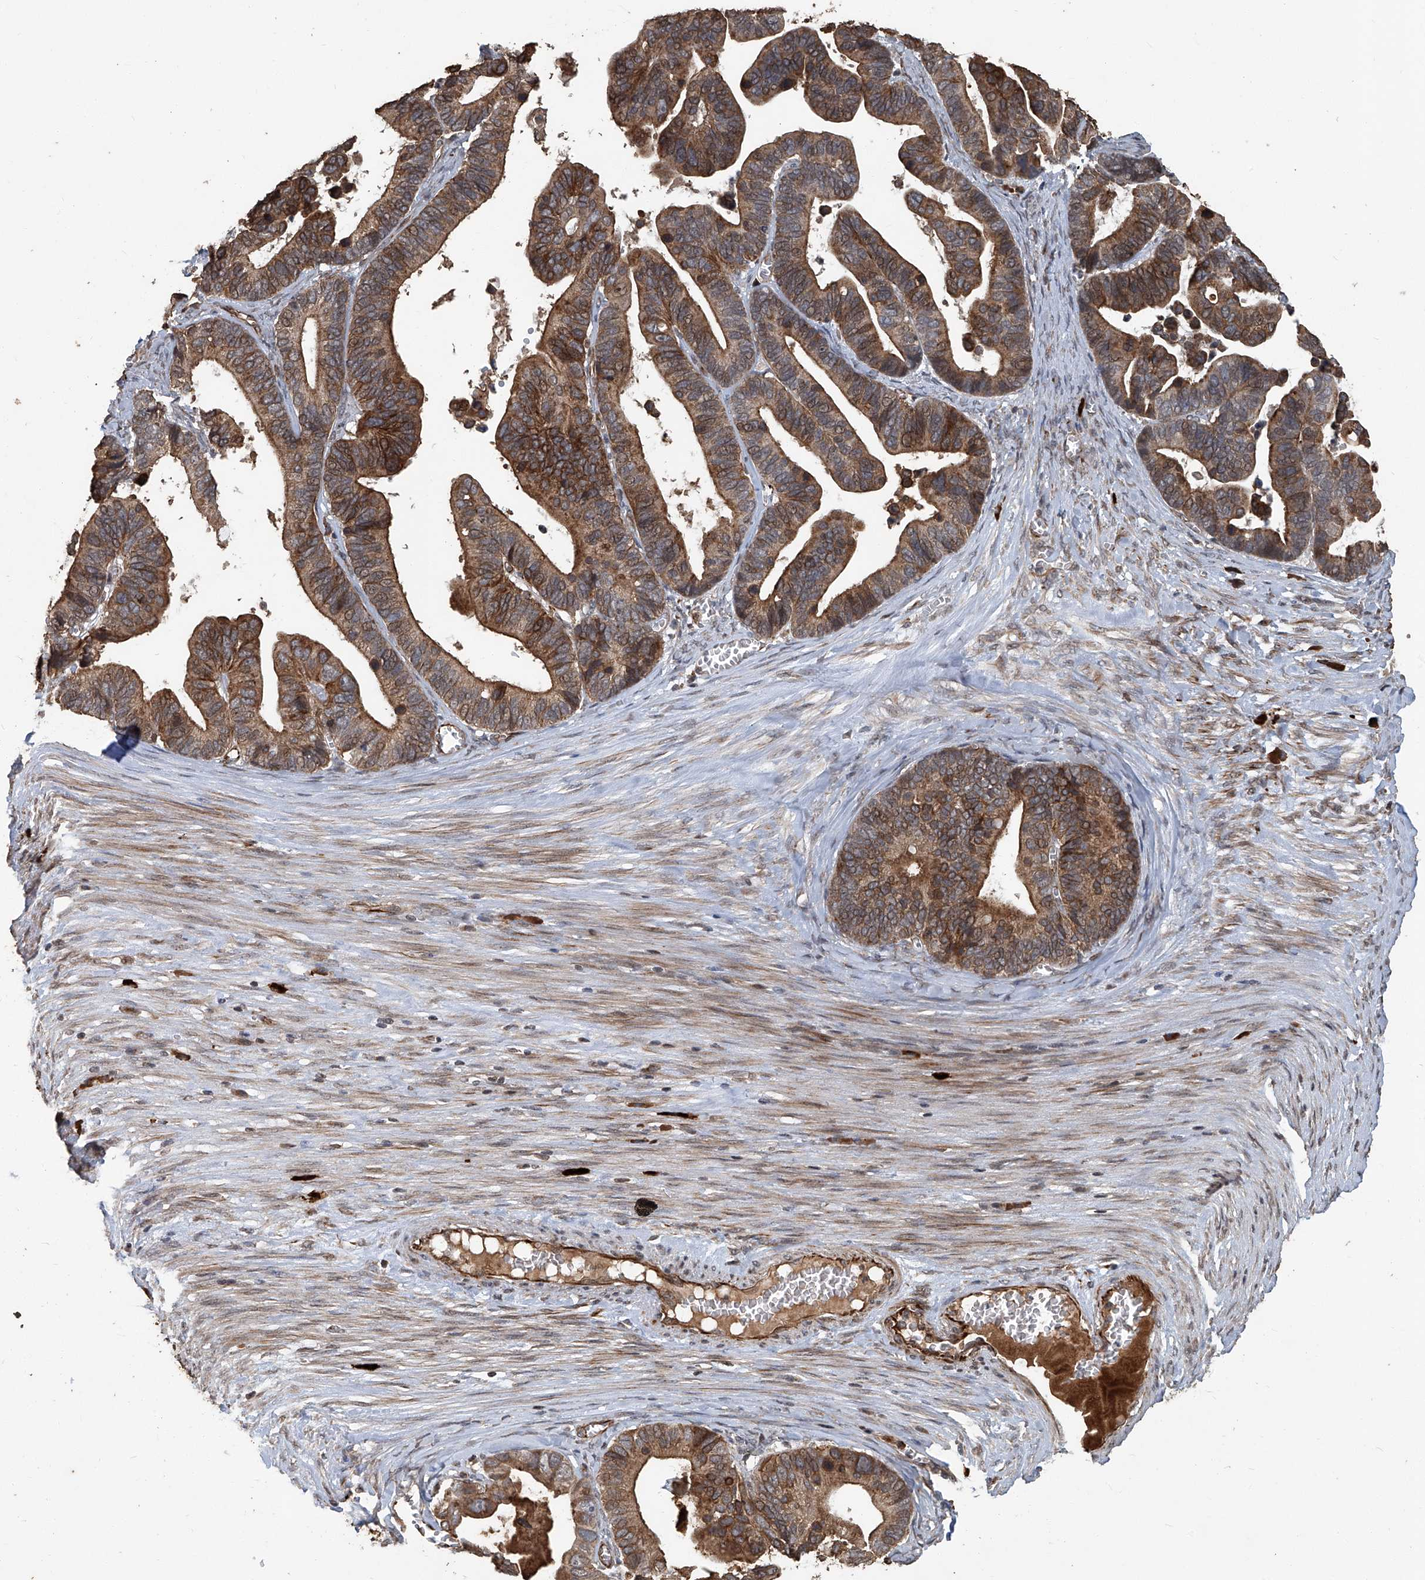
{"staining": {"intensity": "moderate", "quantity": ">75%", "location": "cytoplasmic/membranous"}, "tissue": "ovarian cancer", "cell_type": "Tumor cells", "image_type": "cancer", "snomed": [{"axis": "morphology", "description": "Cystadenocarcinoma, serous, NOS"}, {"axis": "topography", "description": "Ovary"}], "caption": "Moderate cytoplasmic/membranous positivity is present in about >75% of tumor cells in ovarian cancer.", "gene": "GPR132", "patient": {"sex": "female", "age": 56}}